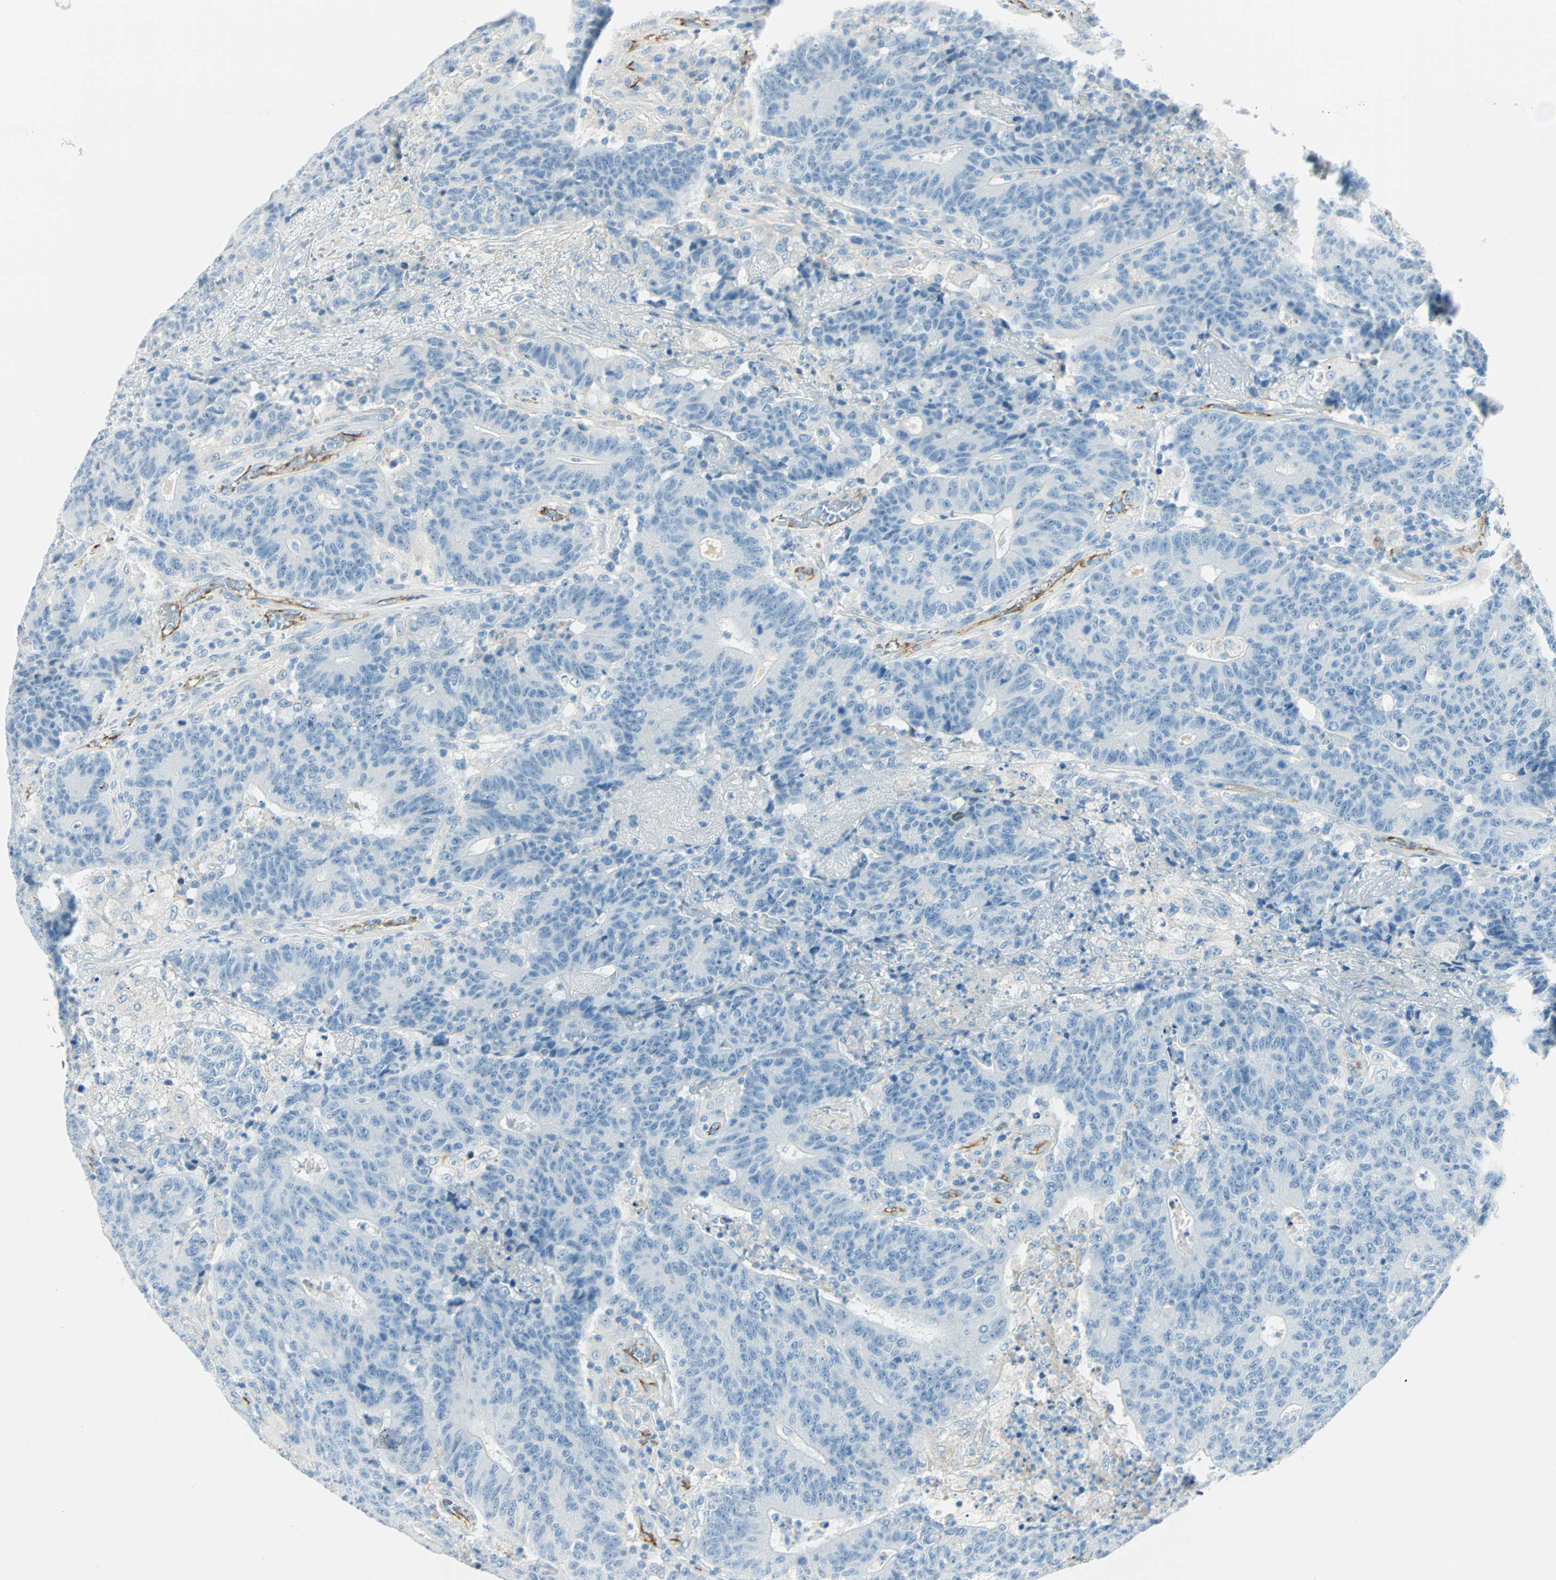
{"staining": {"intensity": "negative", "quantity": "none", "location": "none"}, "tissue": "colorectal cancer", "cell_type": "Tumor cells", "image_type": "cancer", "snomed": [{"axis": "morphology", "description": "Normal tissue, NOS"}, {"axis": "morphology", "description": "Adenocarcinoma, NOS"}, {"axis": "topography", "description": "Colon"}], "caption": "High power microscopy image of an immunohistochemistry histopathology image of colorectal adenocarcinoma, revealing no significant staining in tumor cells.", "gene": "VPS9D1", "patient": {"sex": "female", "age": 75}}